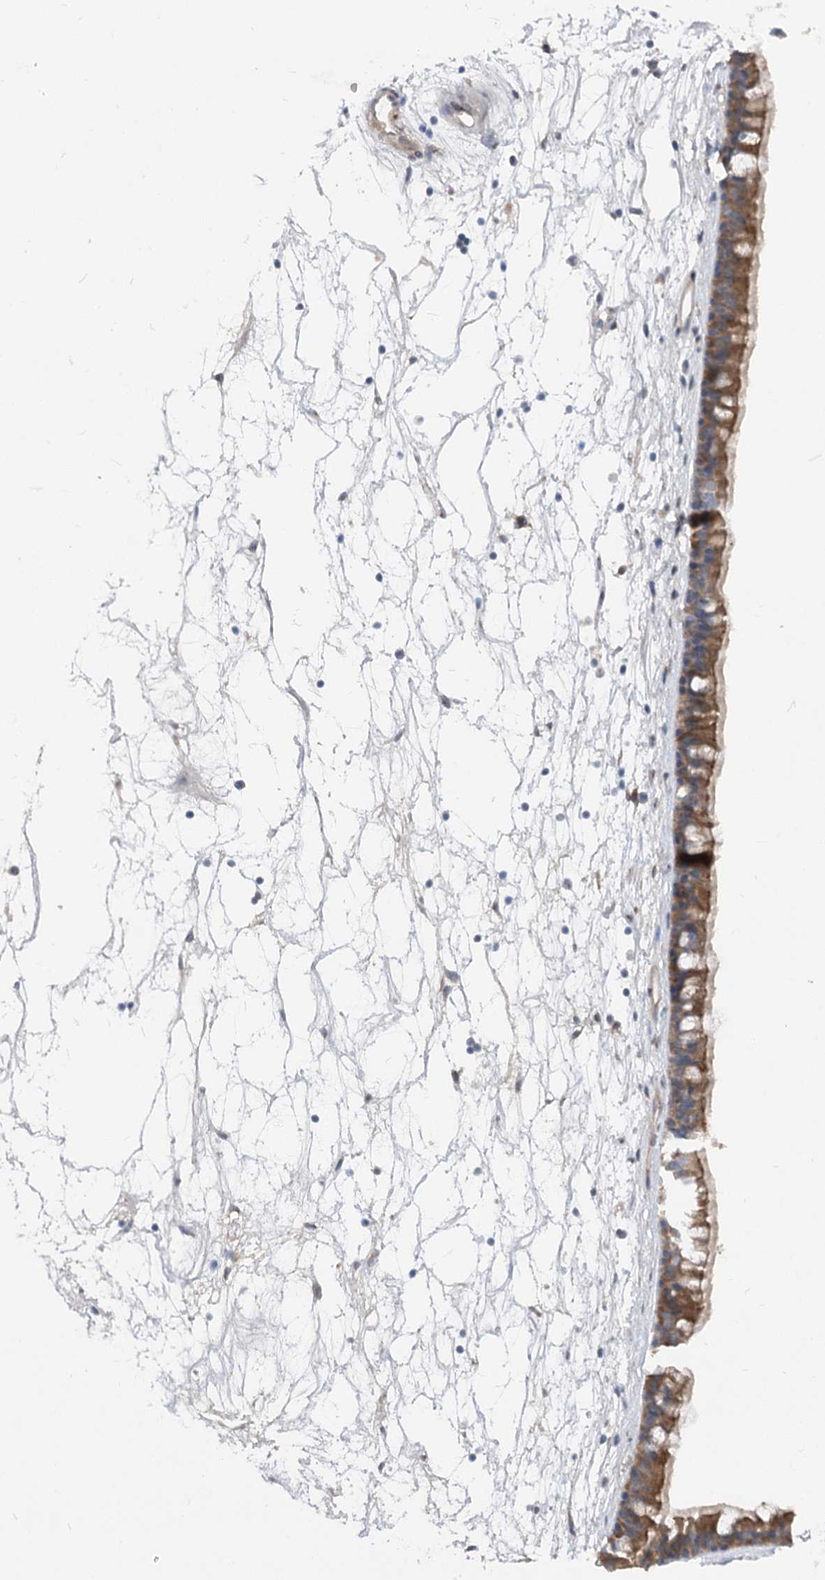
{"staining": {"intensity": "moderate", "quantity": ">75%", "location": "cytoplasmic/membranous"}, "tissue": "nasopharynx", "cell_type": "Respiratory epithelial cells", "image_type": "normal", "snomed": [{"axis": "morphology", "description": "Normal tissue, NOS"}, {"axis": "topography", "description": "Nasopharynx"}], "caption": "This is an image of immunohistochemistry (IHC) staining of normal nasopharynx, which shows moderate staining in the cytoplasmic/membranous of respiratory epithelial cells.", "gene": "FGF19", "patient": {"sex": "male", "age": 64}}